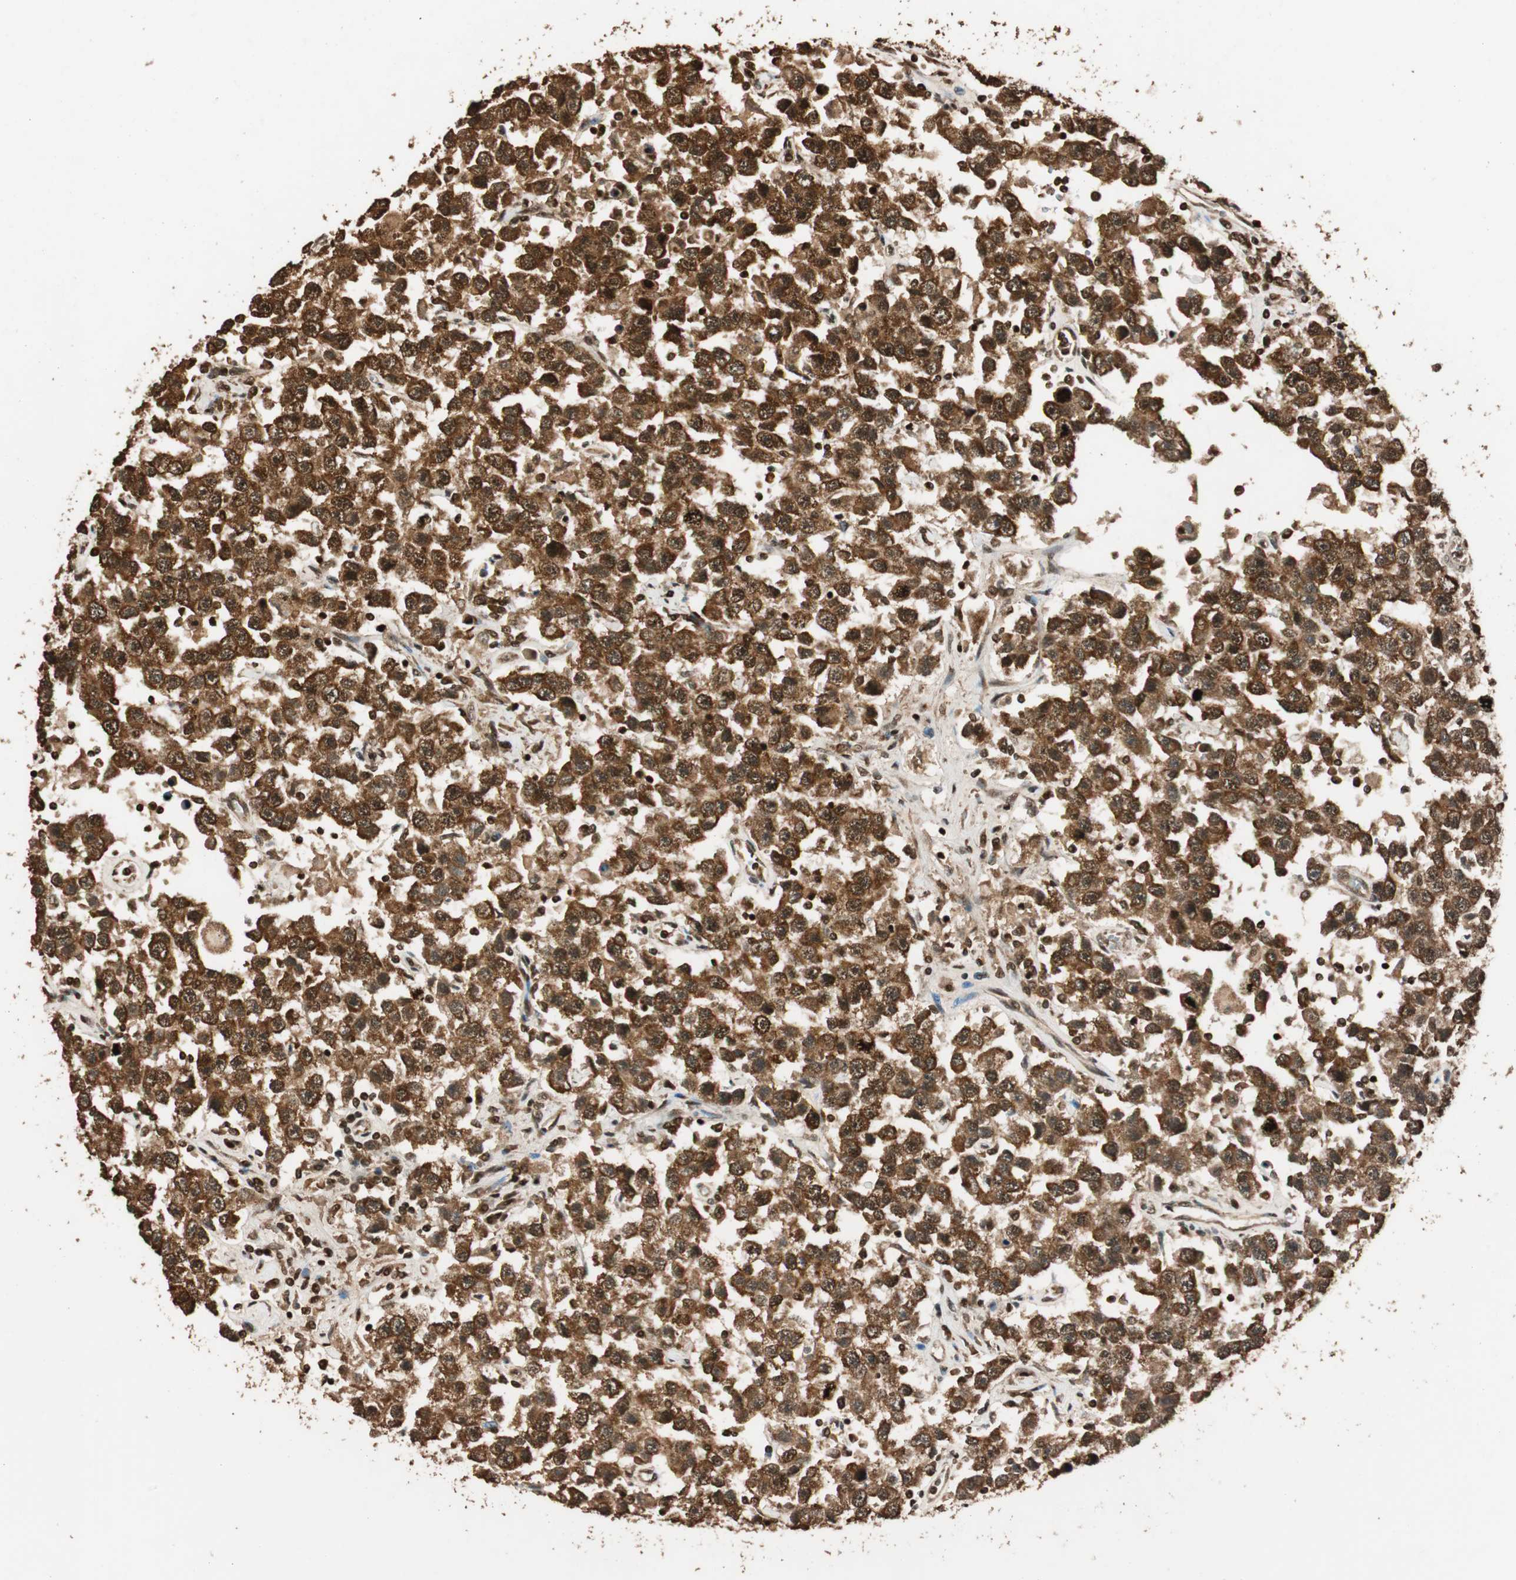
{"staining": {"intensity": "strong", "quantity": ">75%", "location": "cytoplasmic/membranous"}, "tissue": "testis cancer", "cell_type": "Tumor cells", "image_type": "cancer", "snomed": [{"axis": "morphology", "description": "Seminoma, NOS"}, {"axis": "topography", "description": "Testis"}], "caption": "Protein expression analysis of seminoma (testis) reveals strong cytoplasmic/membranous positivity in about >75% of tumor cells. The staining was performed using DAB to visualize the protein expression in brown, while the nuclei were stained in blue with hematoxylin (Magnification: 20x).", "gene": "ALKBH5", "patient": {"sex": "male", "age": 41}}